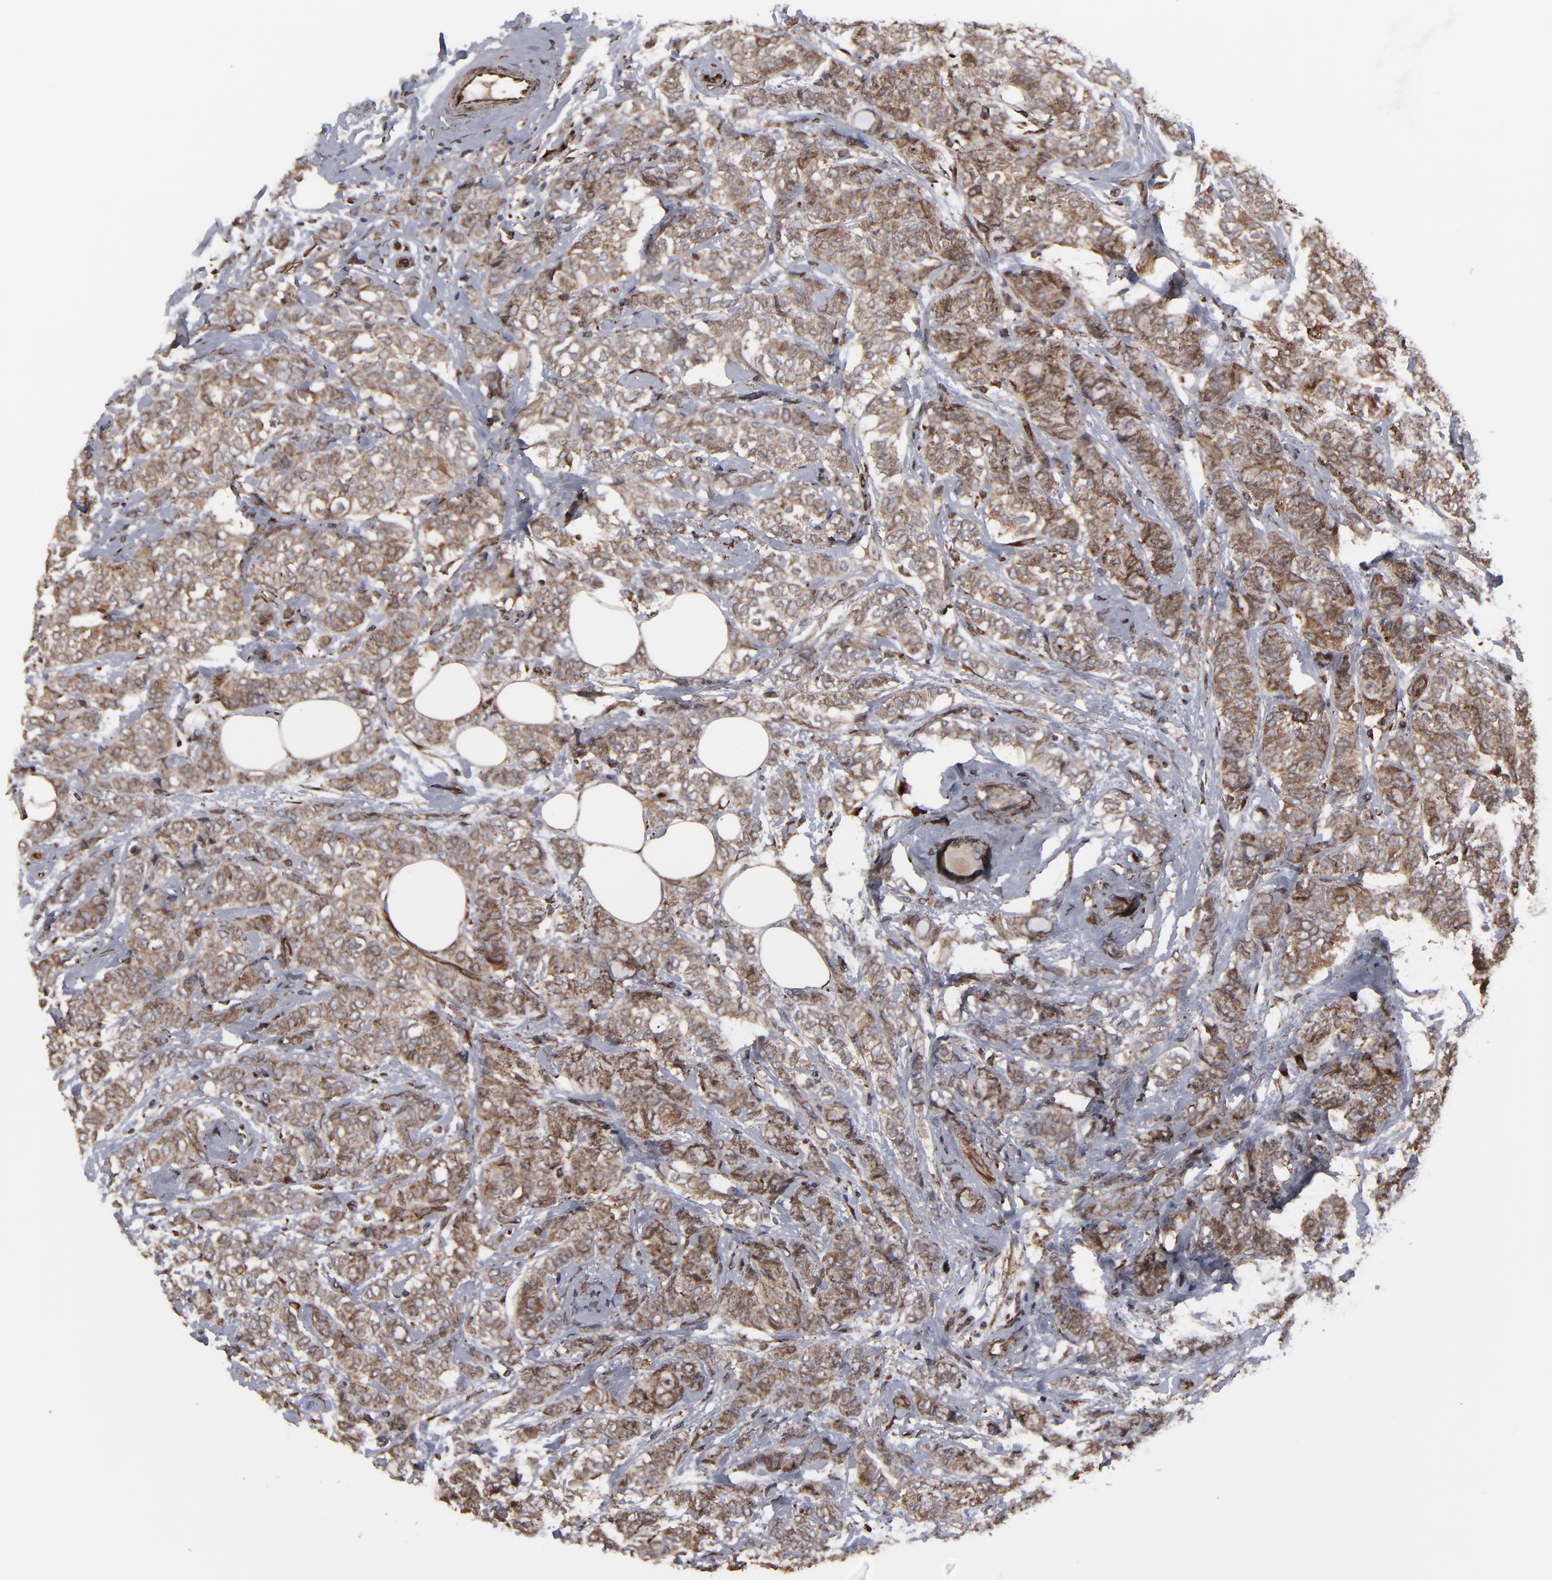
{"staining": {"intensity": "moderate", "quantity": ">75%", "location": "cytoplasmic/membranous"}, "tissue": "breast cancer", "cell_type": "Tumor cells", "image_type": "cancer", "snomed": [{"axis": "morphology", "description": "Lobular carcinoma"}, {"axis": "topography", "description": "Breast"}], "caption": "IHC staining of lobular carcinoma (breast), which exhibits medium levels of moderate cytoplasmic/membranous expression in about >75% of tumor cells indicating moderate cytoplasmic/membranous protein positivity. The staining was performed using DAB (brown) for protein detection and nuclei were counterstained in hematoxylin (blue).", "gene": "CNIH1", "patient": {"sex": "female", "age": 60}}